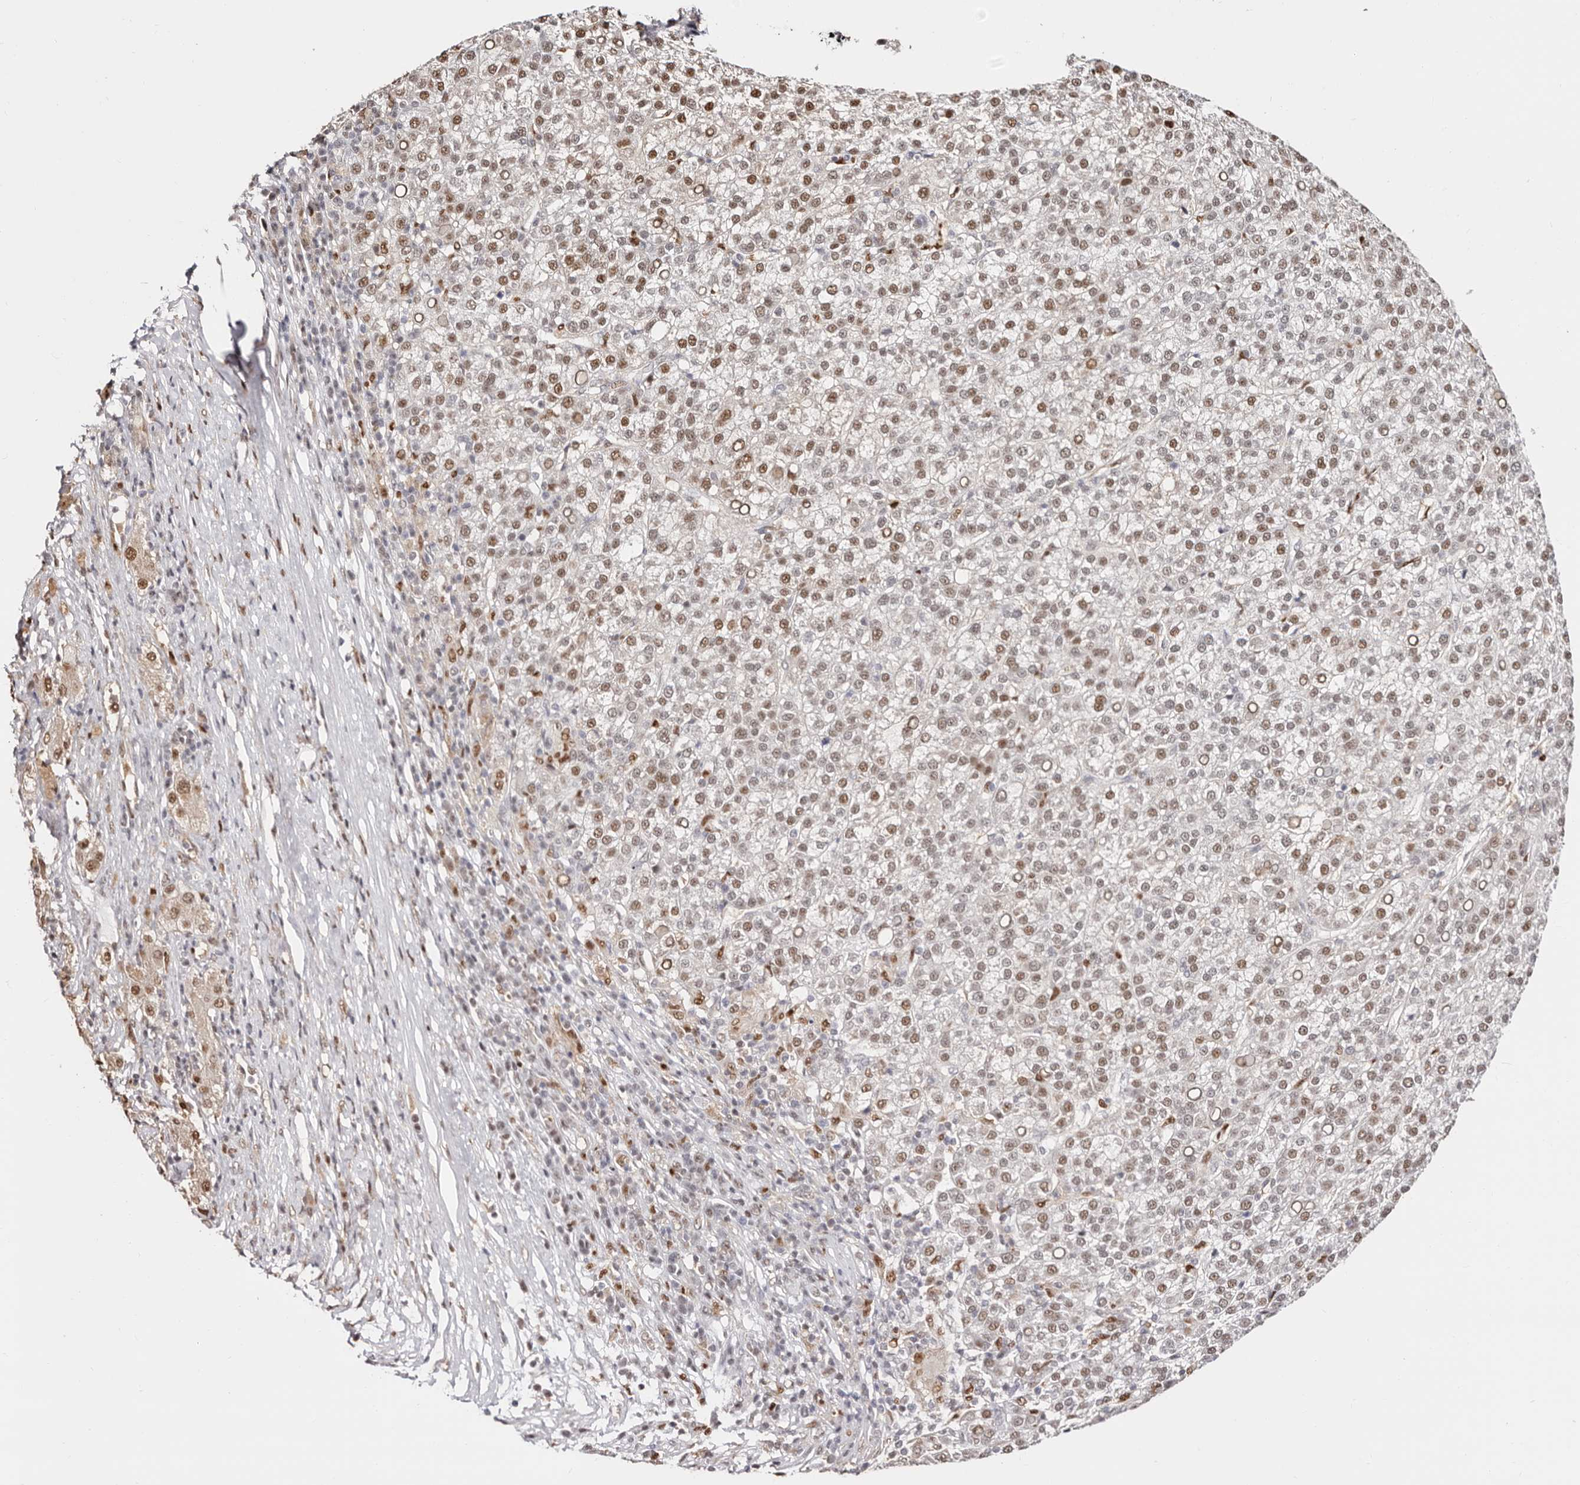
{"staining": {"intensity": "moderate", "quantity": ">75%", "location": "nuclear"}, "tissue": "liver cancer", "cell_type": "Tumor cells", "image_type": "cancer", "snomed": [{"axis": "morphology", "description": "Carcinoma, Hepatocellular, NOS"}, {"axis": "topography", "description": "Liver"}], "caption": "Immunohistochemical staining of liver hepatocellular carcinoma exhibits medium levels of moderate nuclear positivity in approximately >75% of tumor cells.", "gene": "TKT", "patient": {"sex": "female", "age": 58}}